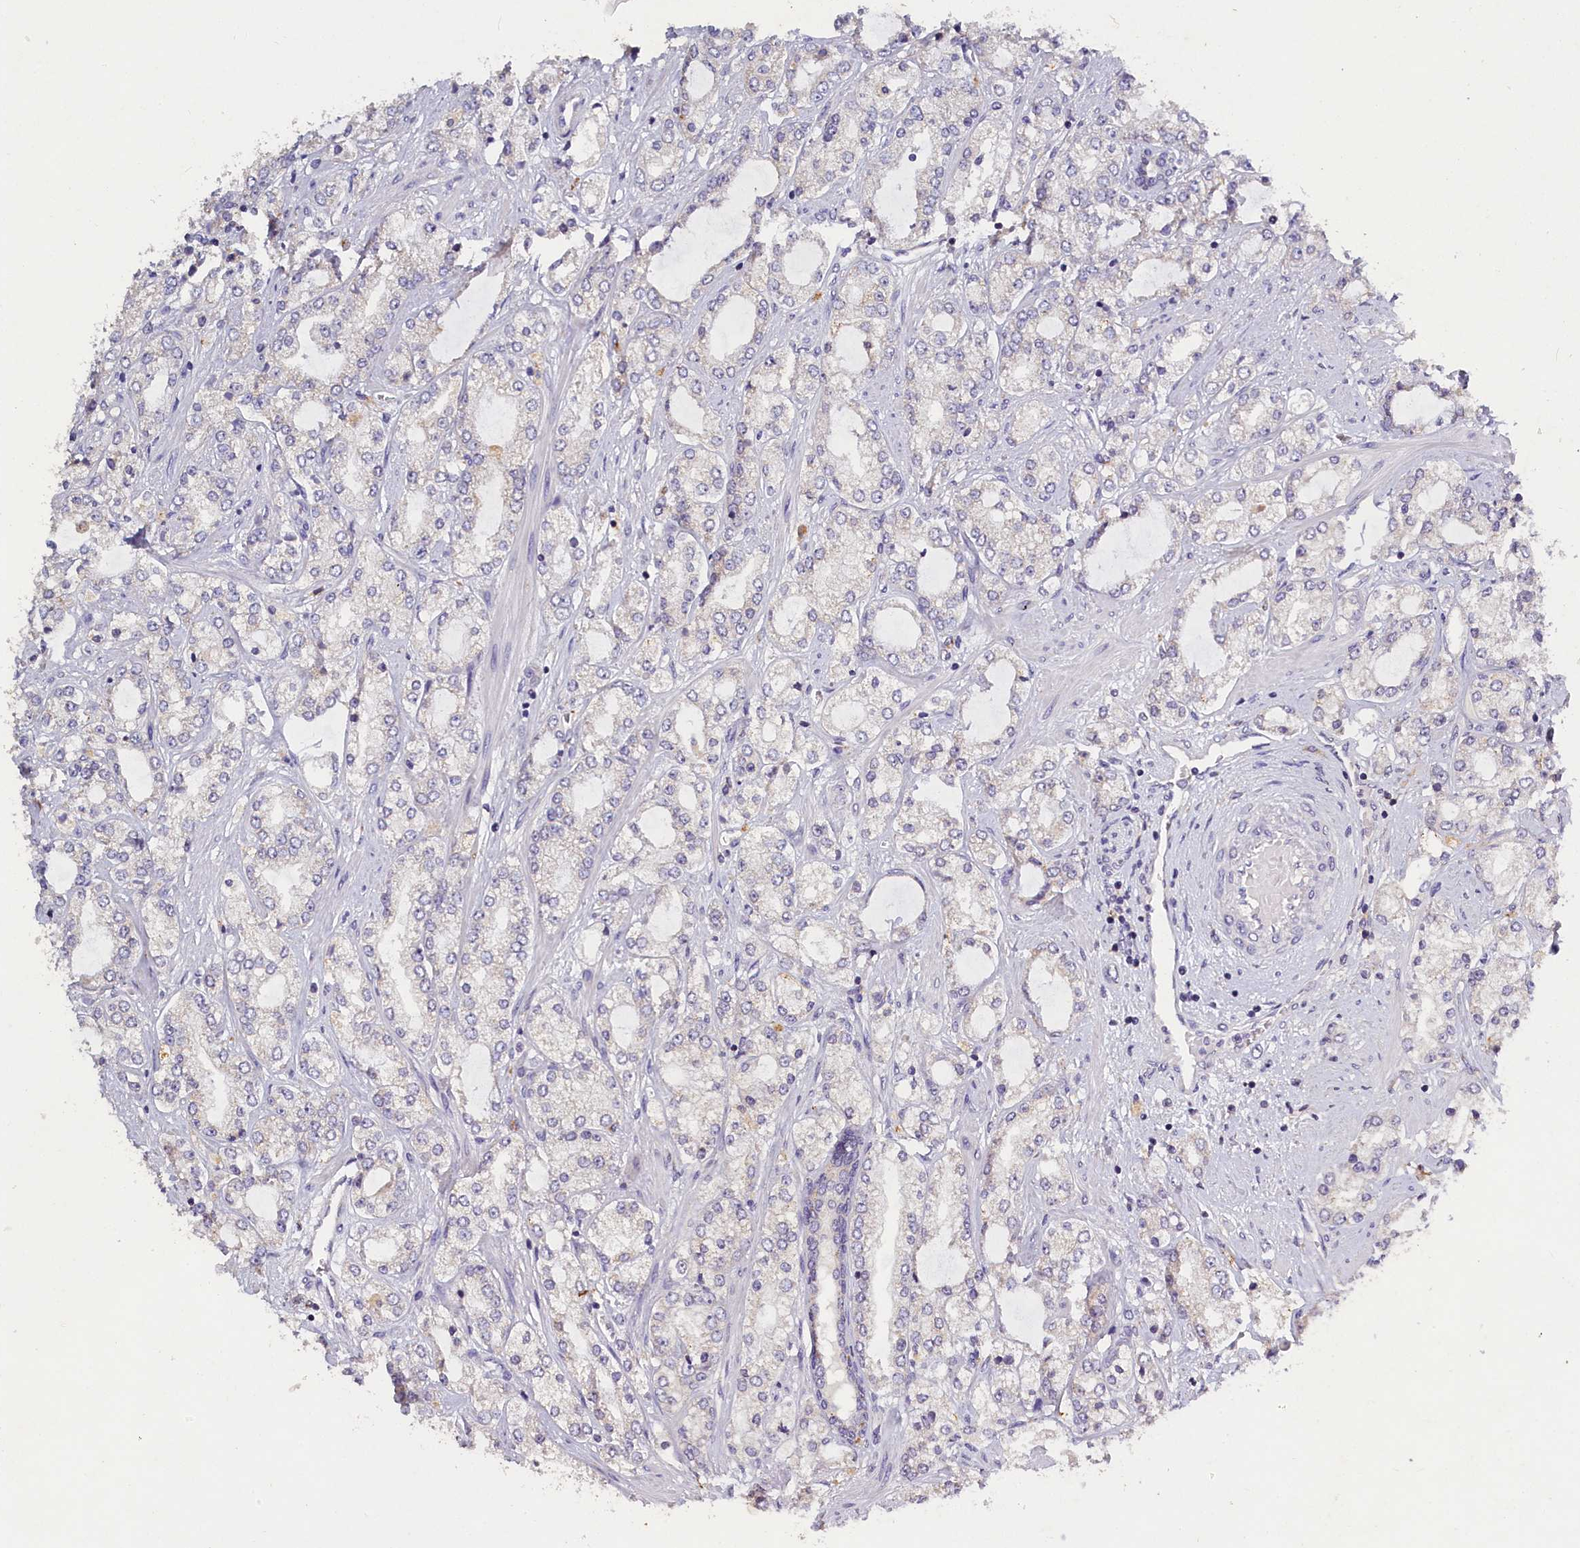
{"staining": {"intensity": "negative", "quantity": "none", "location": "none"}, "tissue": "prostate cancer", "cell_type": "Tumor cells", "image_type": "cancer", "snomed": [{"axis": "morphology", "description": "Adenocarcinoma, High grade"}, {"axis": "topography", "description": "Prostate"}], "caption": "The micrograph demonstrates no significant expression in tumor cells of prostate cancer (adenocarcinoma (high-grade)).", "gene": "ST7L", "patient": {"sex": "male", "age": 64}}